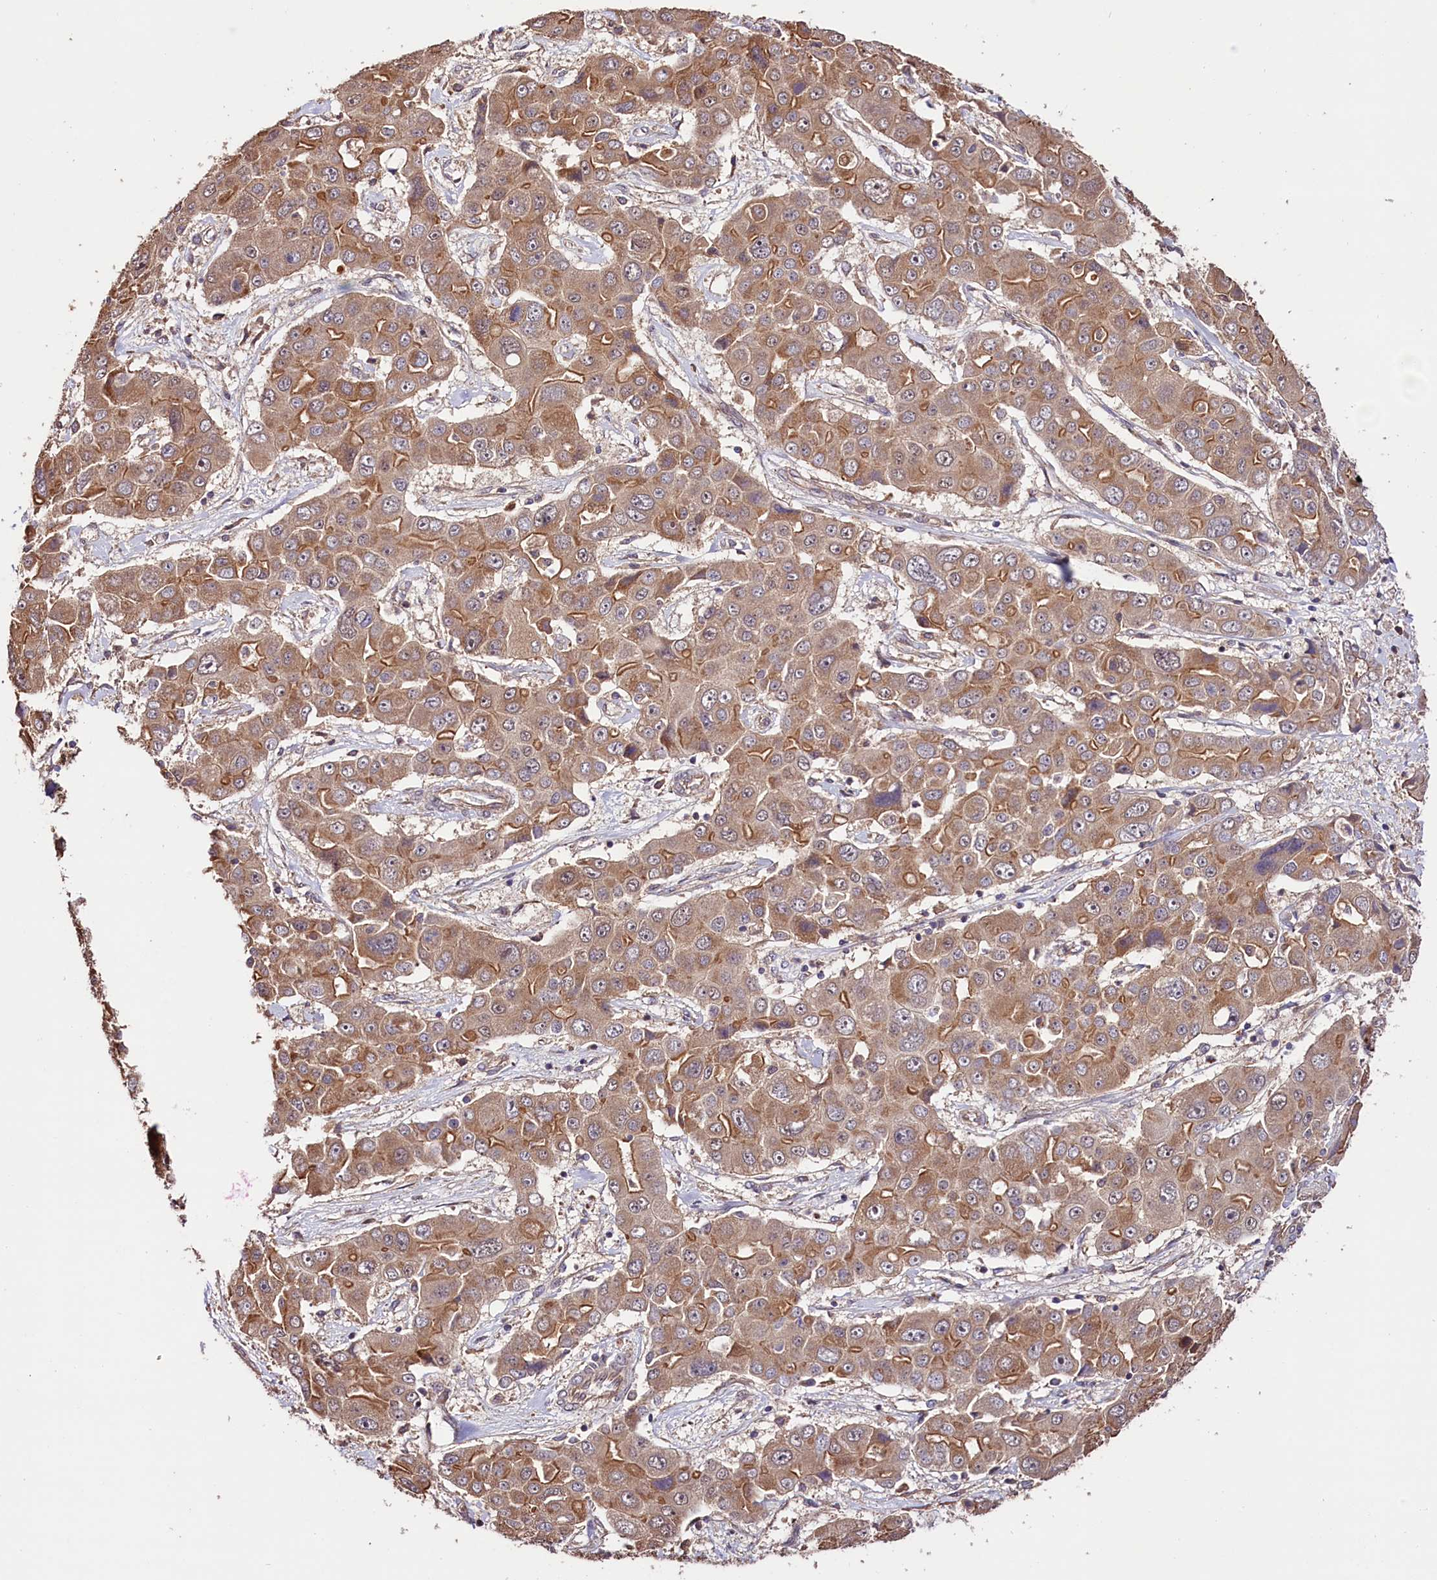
{"staining": {"intensity": "moderate", "quantity": "25%-75%", "location": "cytoplasmic/membranous"}, "tissue": "liver cancer", "cell_type": "Tumor cells", "image_type": "cancer", "snomed": [{"axis": "morphology", "description": "Cholangiocarcinoma"}, {"axis": "topography", "description": "Liver"}], "caption": "Tumor cells reveal medium levels of moderate cytoplasmic/membranous staining in about 25%-75% of cells in human liver cholangiocarcinoma.", "gene": "CES3", "patient": {"sex": "male", "age": 67}}